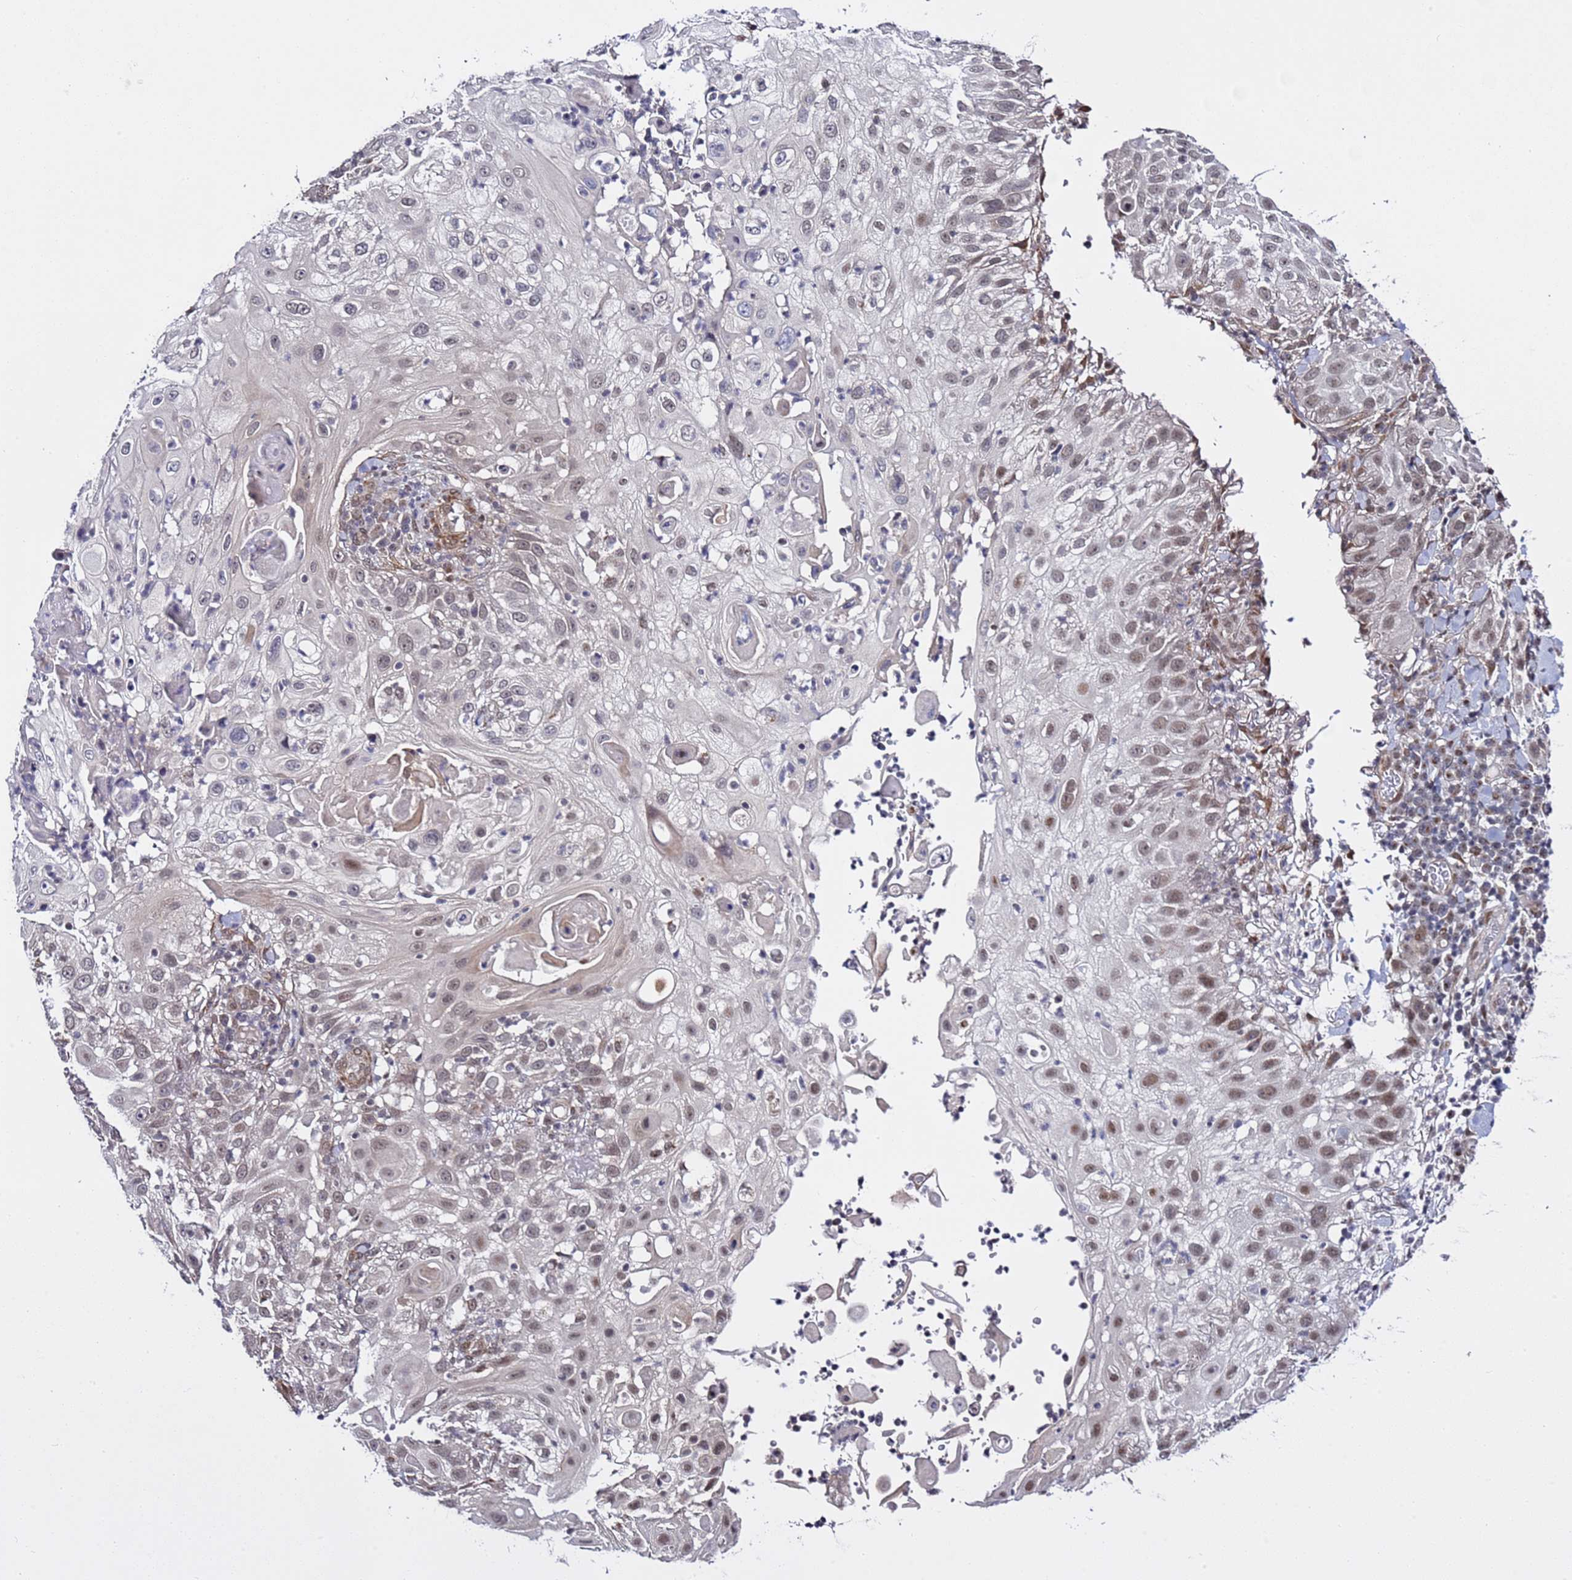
{"staining": {"intensity": "weak", "quantity": "25%-75%", "location": "nuclear"}, "tissue": "skin cancer", "cell_type": "Tumor cells", "image_type": "cancer", "snomed": [{"axis": "morphology", "description": "Squamous cell carcinoma, NOS"}, {"axis": "topography", "description": "Skin"}], "caption": "Tumor cells exhibit weak nuclear positivity in approximately 25%-75% of cells in skin cancer (squamous cell carcinoma).", "gene": "POLR2D", "patient": {"sex": "female", "age": 44}}